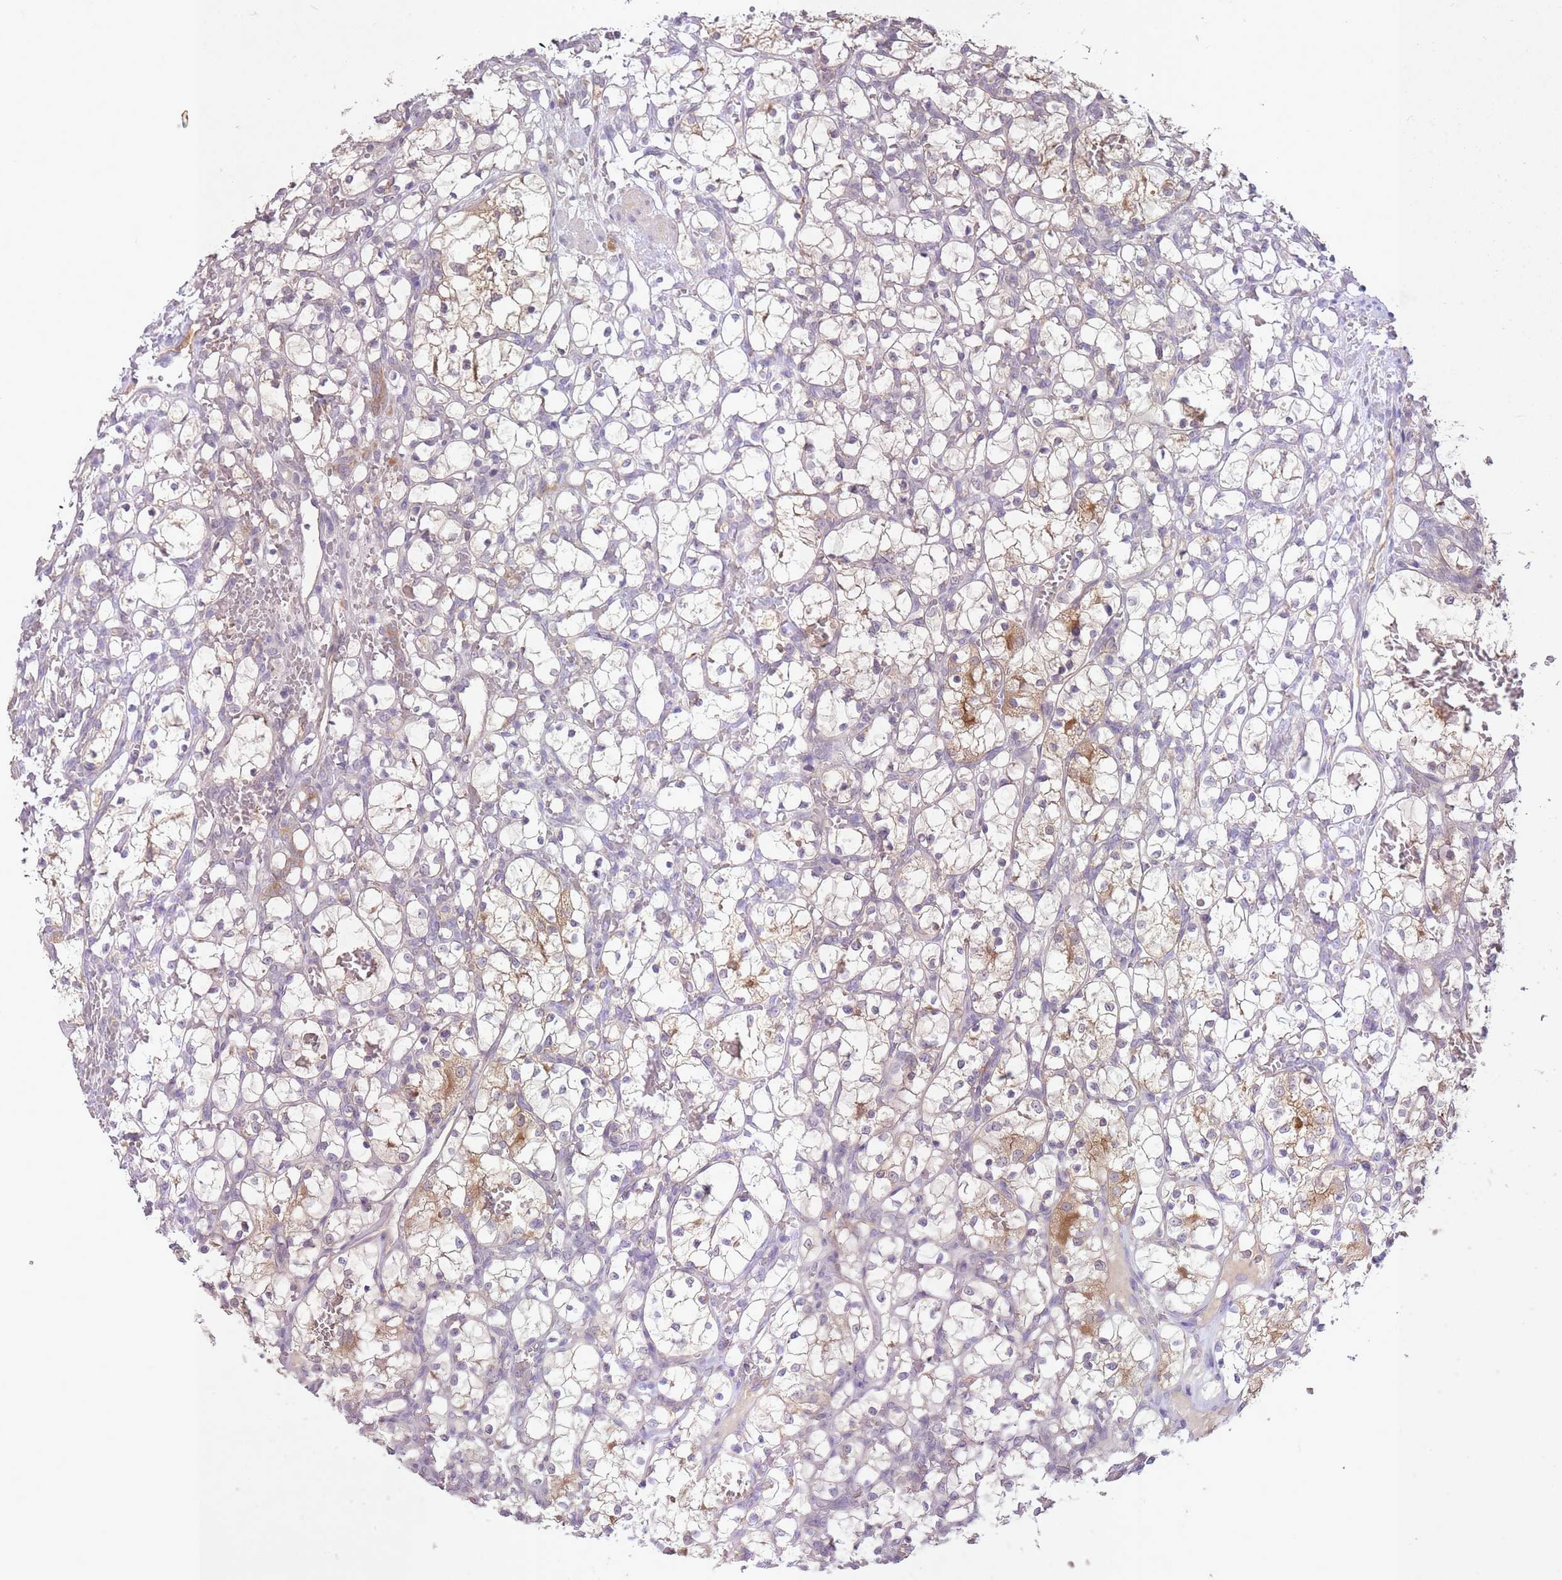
{"staining": {"intensity": "moderate", "quantity": "<25%", "location": "cytoplasmic/membranous"}, "tissue": "renal cancer", "cell_type": "Tumor cells", "image_type": "cancer", "snomed": [{"axis": "morphology", "description": "Adenocarcinoma, NOS"}, {"axis": "topography", "description": "Kidney"}], "caption": "There is low levels of moderate cytoplasmic/membranous expression in tumor cells of renal cancer, as demonstrated by immunohistochemical staining (brown color).", "gene": "LRATD2", "patient": {"sex": "female", "age": 69}}